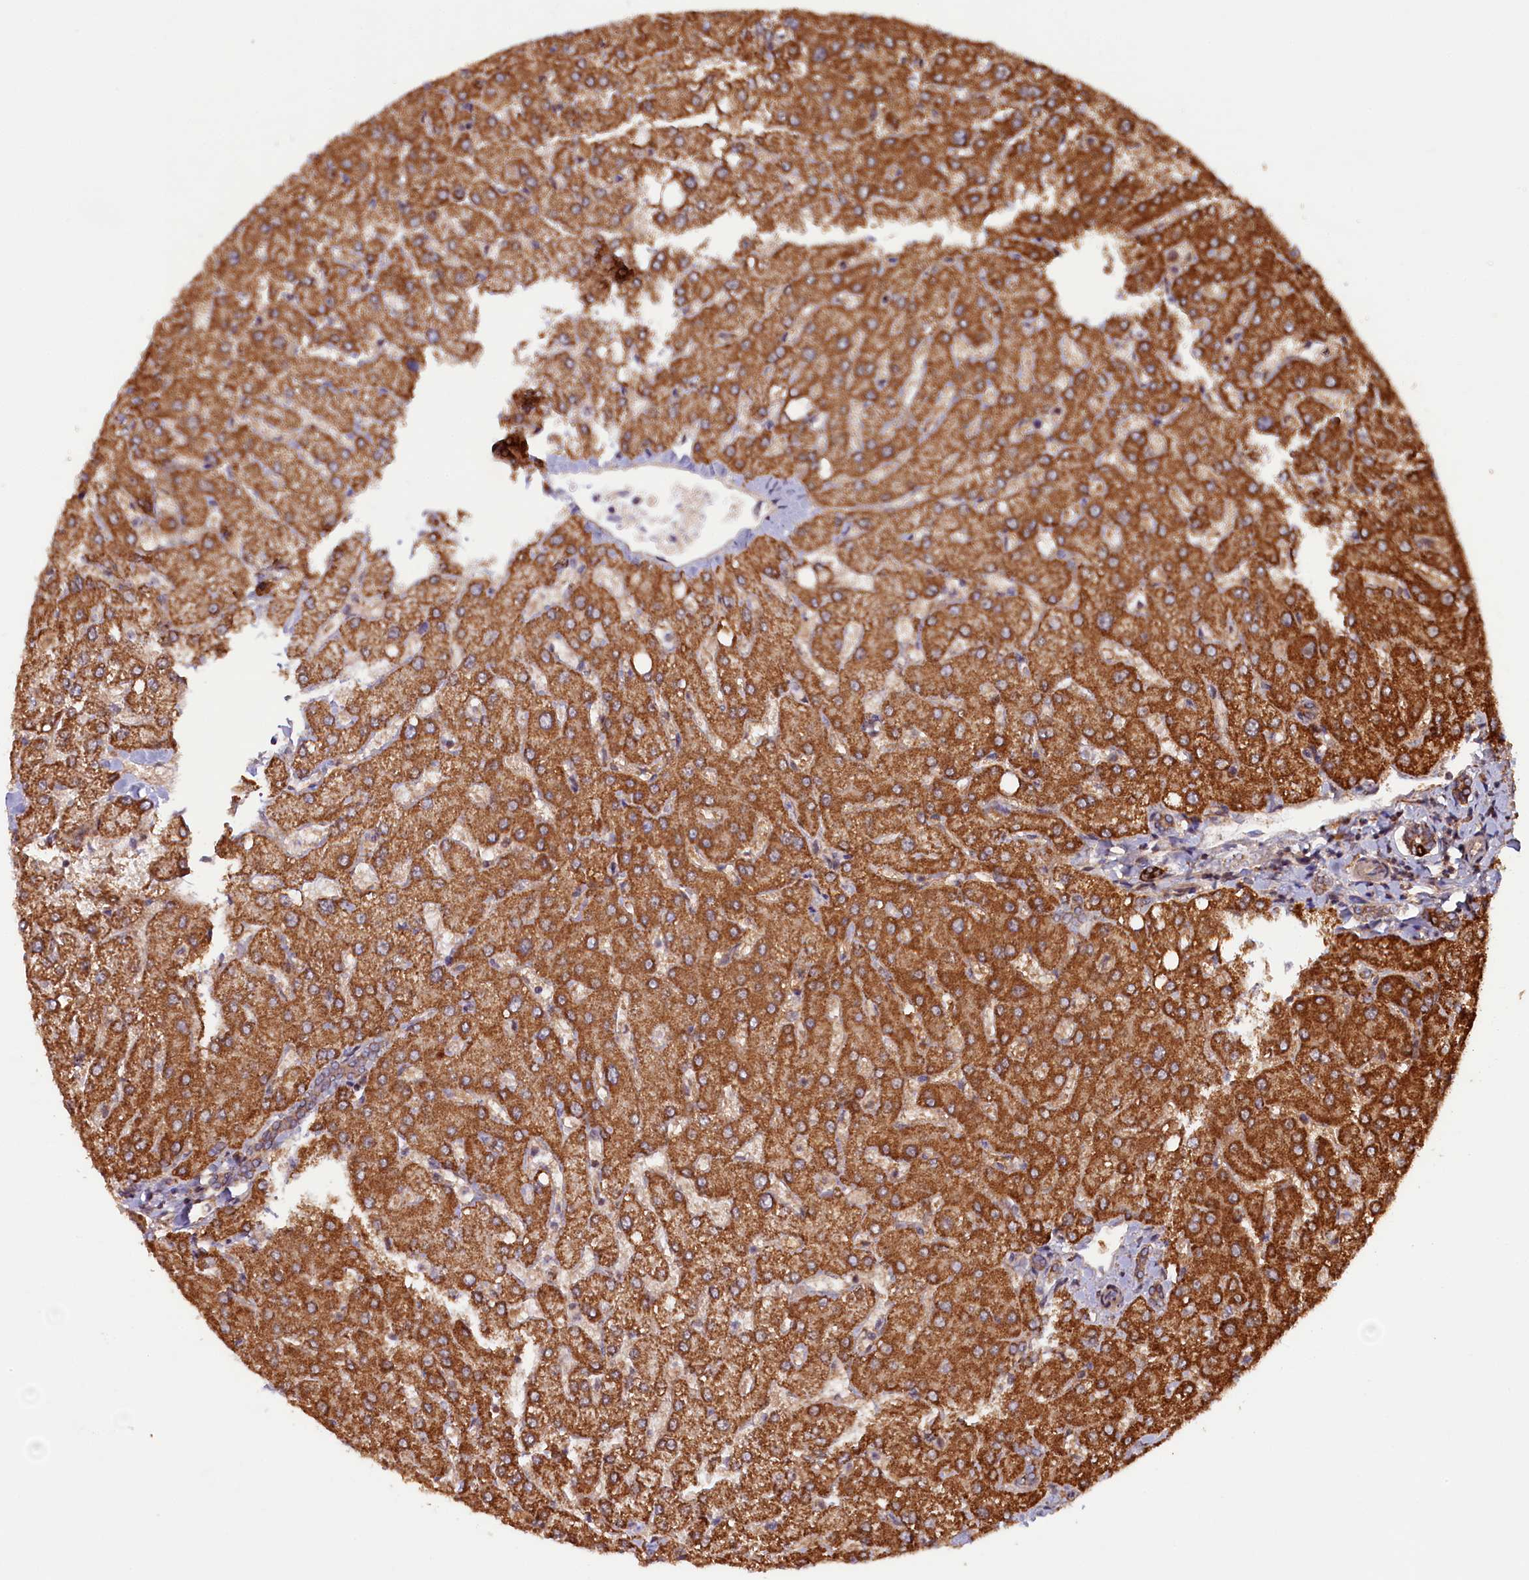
{"staining": {"intensity": "moderate", "quantity": ">75%", "location": "cytoplasmic/membranous"}, "tissue": "liver", "cell_type": "Cholangiocytes", "image_type": "normal", "snomed": [{"axis": "morphology", "description": "Normal tissue, NOS"}, {"axis": "topography", "description": "Liver"}], "caption": "Immunohistochemistry photomicrograph of benign liver stained for a protein (brown), which displays medium levels of moderate cytoplasmic/membranous positivity in about >75% of cholangiocytes.", "gene": "DUS3L", "patient": {"sex": "female", "age": 54}}